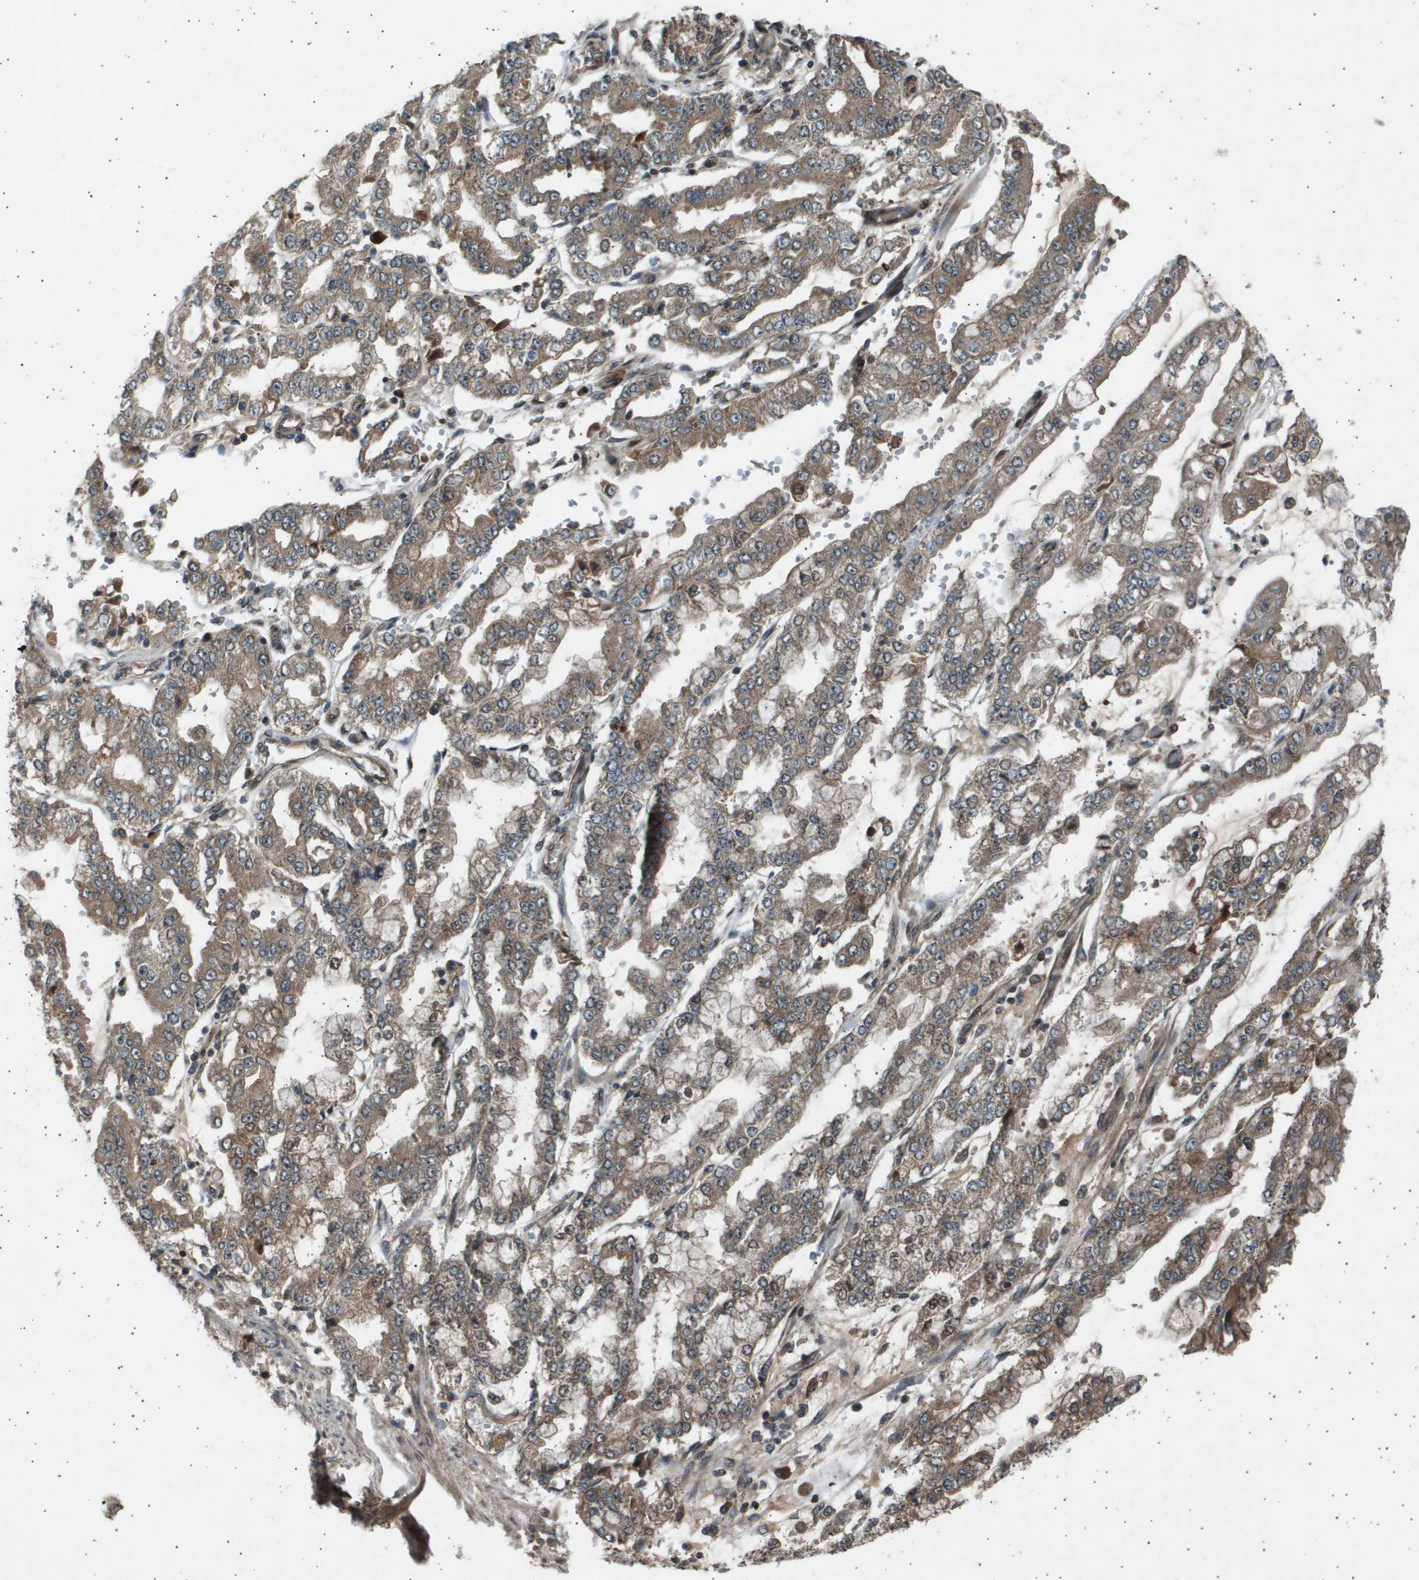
{"staining": {"intensity": "moderate", "quantity": ">75%", "location": "cytoplasmic/membranous"}, "tissue": "stomach cancer", "cell_type": "Tumor cells", "image_type": "cancer", "snomed": [{"axis": "morphology", "description": "Adenocarcinoma, NOS"}, {"axis": "topography", "description": "Stomach"}], "caption": "DAB (3,3'-diaminobenzidine) immunohistochemical staining of human stomach adenocarcinoma reveals moderate cytoplasmic/membranous protein expression in approximately >75% of tumor cells. (DAB (3,3'-diaminobenzidine) IHC with brightfield microscopy, high magnification).", "gene": "TNRC6A", "patient": {"sex": "male", "age": 76}}